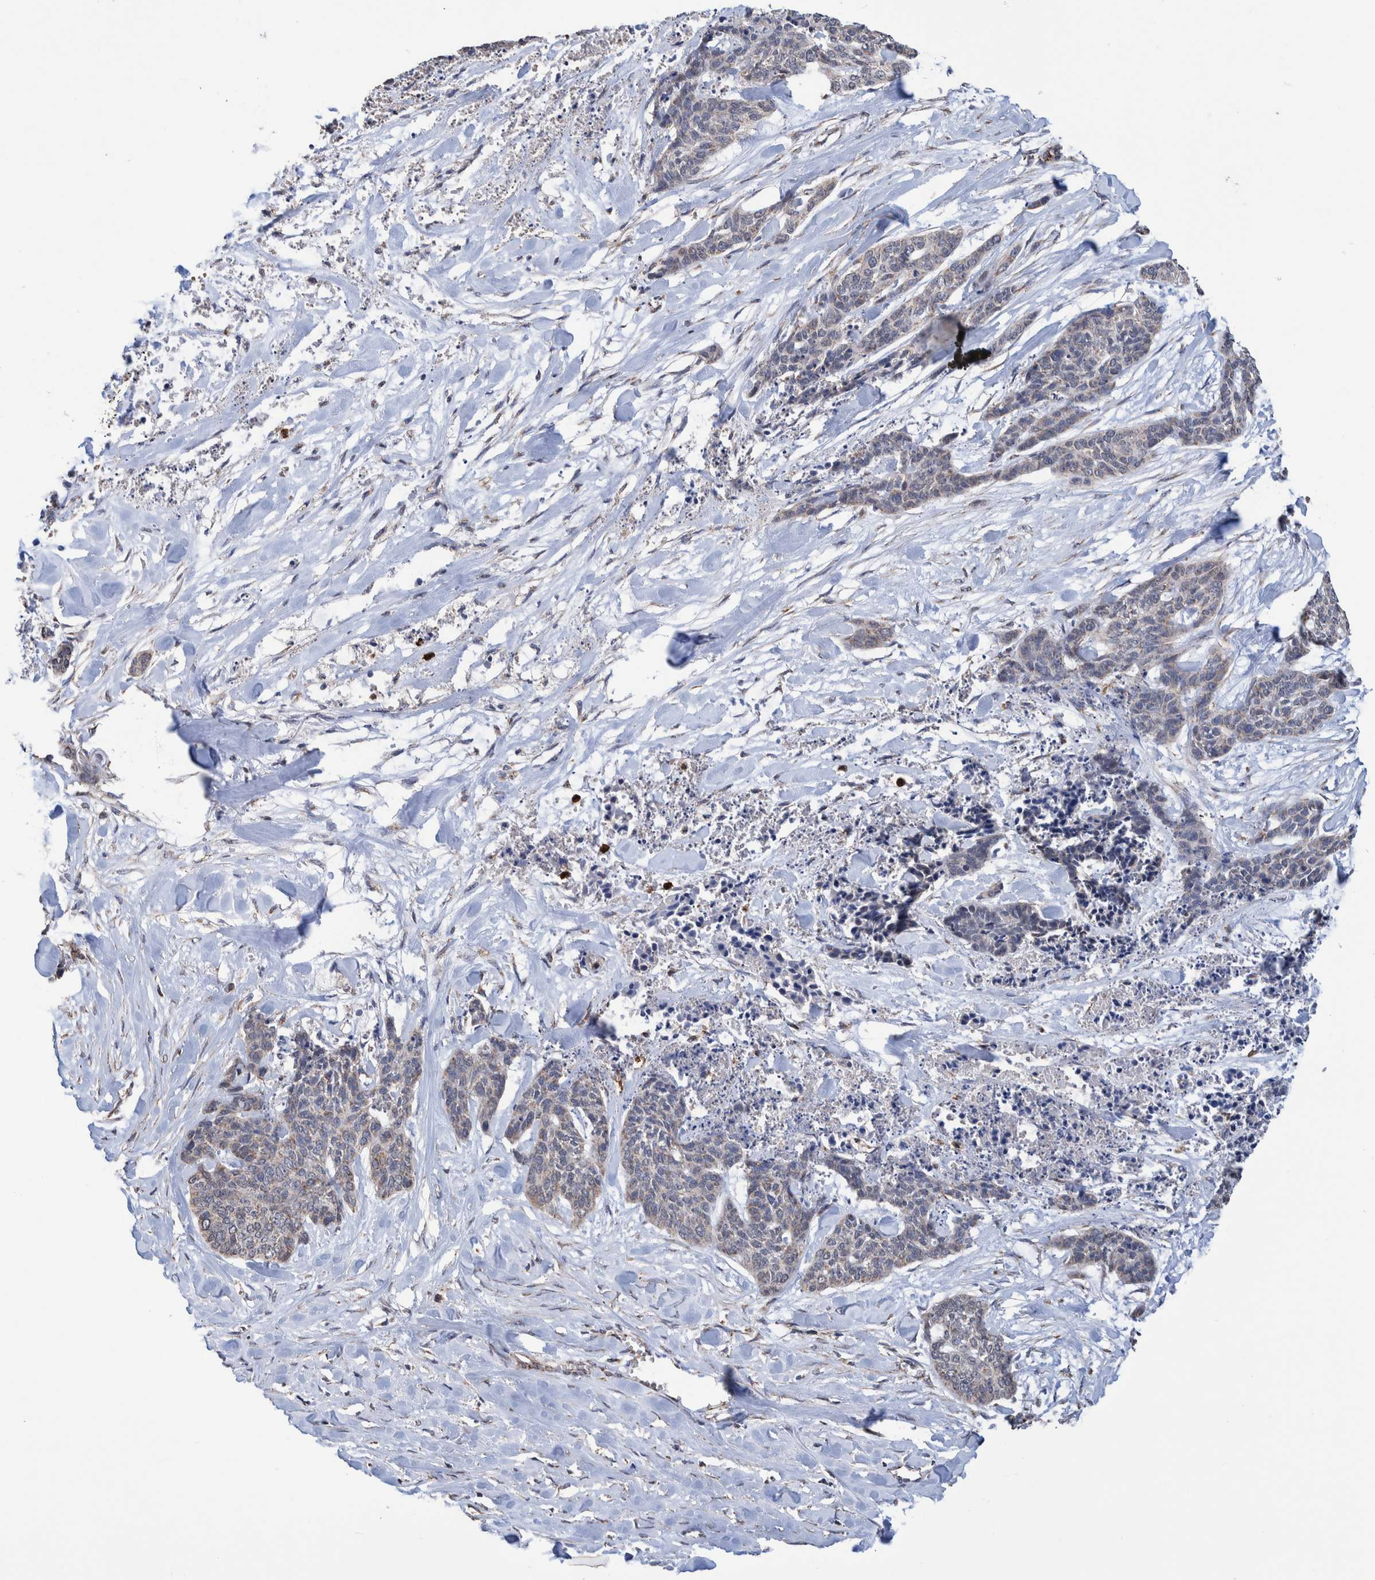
{"staining": {"intensity": "negative", "quantity": "none", "location": "none"}, "tissue": "skin cancer", "cell_type": "Tumor cells", "image_type": "cancer", "snomed": [{"axis": "morphology", "description": "Basal cell carcinoma"}, {"axis": "topography", "description": "Skin"}], "caption": "Immunohistochemical staining of skin cancer (basal cell carcinoma) exhibits no significant staining in tumor cells.", "gene": "DECR1", "patient": {"sex": "female", "age": 64}}